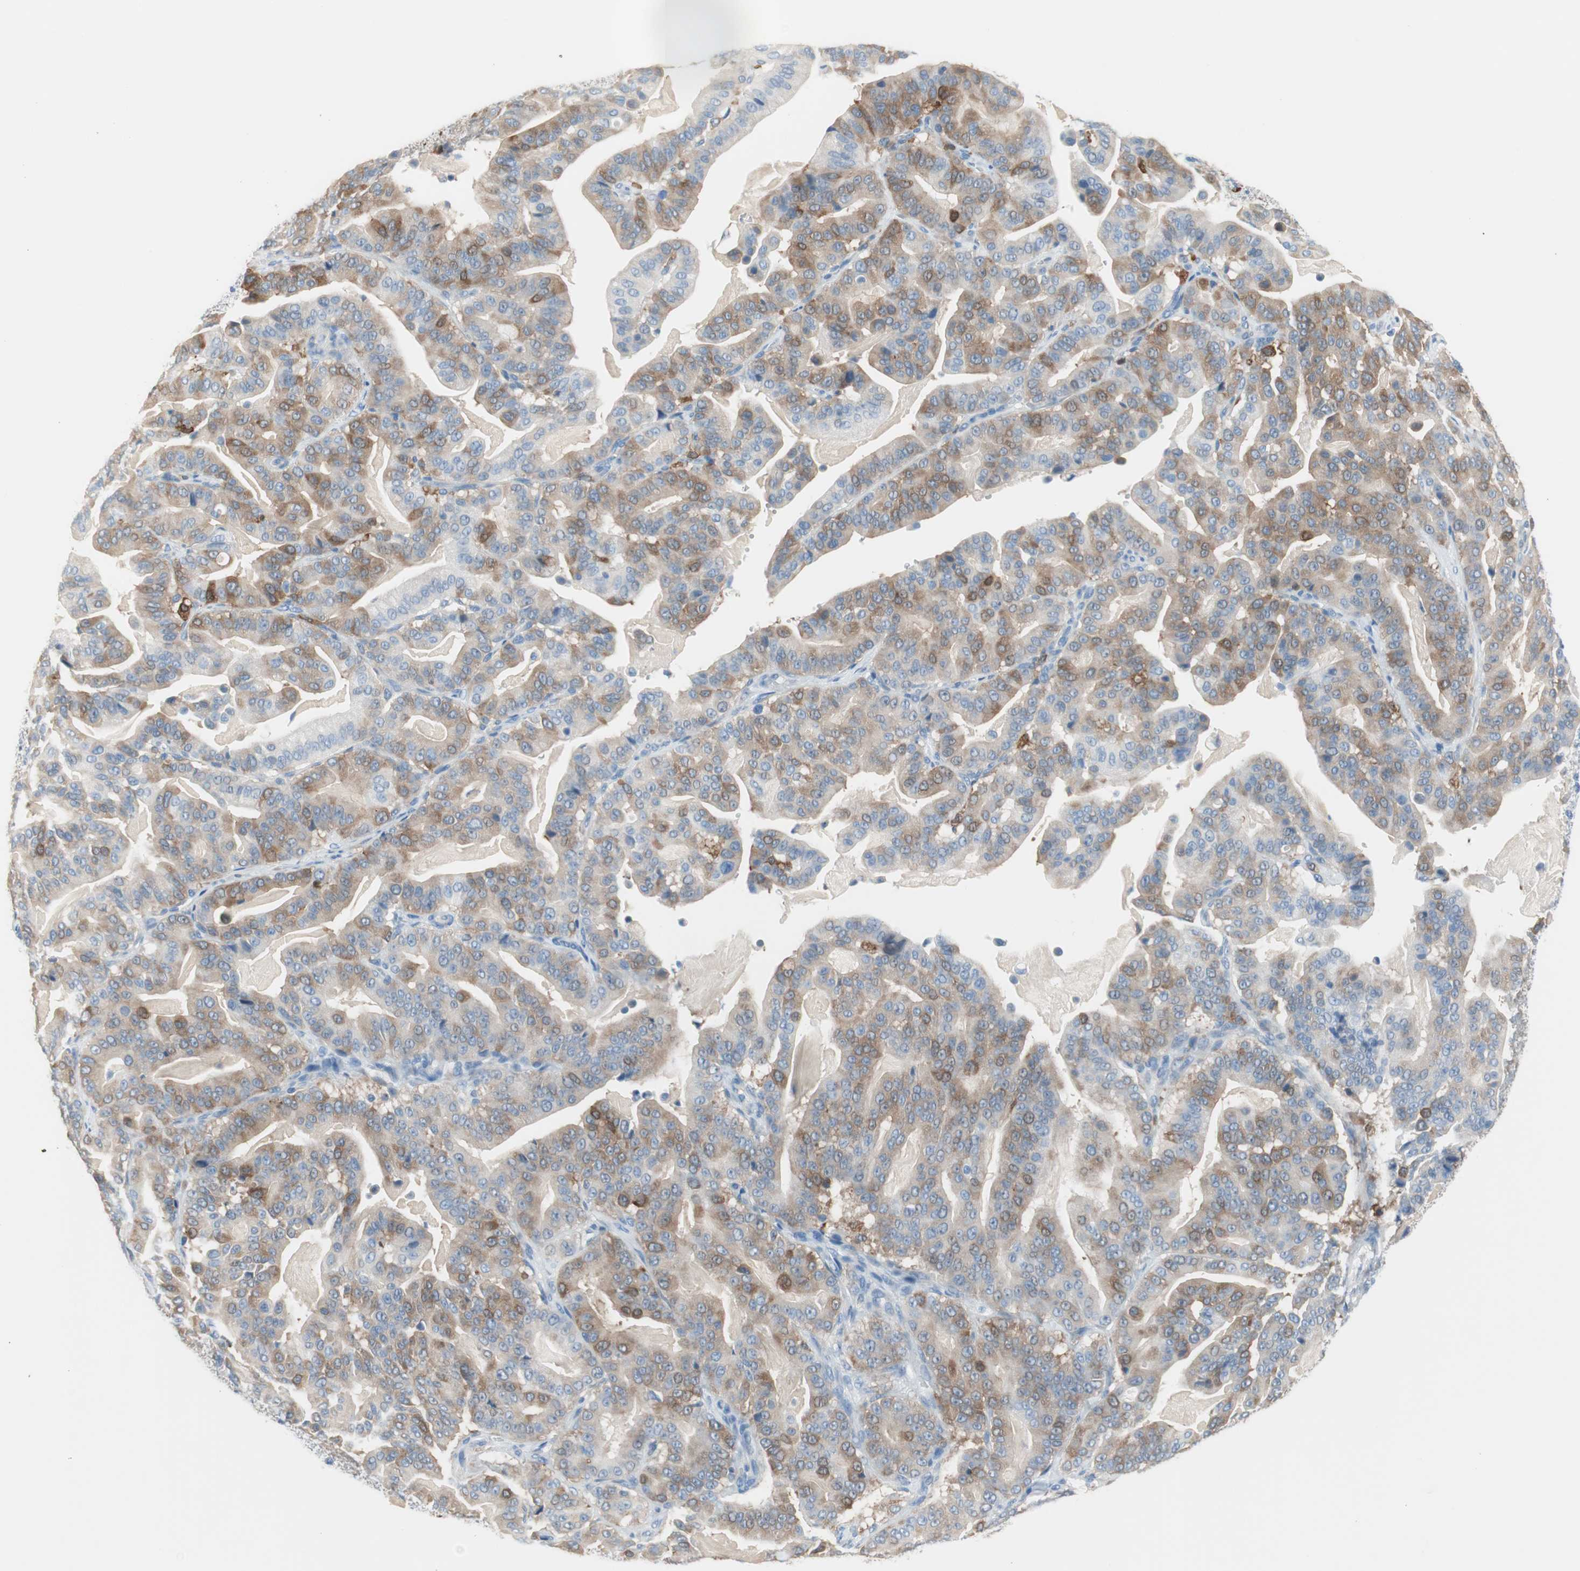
{"staining": {"intensity": "moderate", "quantity": "25%-75%", "location": "cytoplasmic/membranous"}, "tissue": "pancreatic cancer", "cell_type": "Tumor cells", "image_type": "cancer", "snomed": [{"axis": "morphology", "description": "Adenocarcinoma, NOS"}, {"axis": "topography", "description": "Pancreas"}], "caption": "DAB (3,3'-diaminobenzidine) immunohistochemical staining of human pancreatic adenocarcinoma demonstrates moderate cytoplasmic/membranous protein positivity in about 25%-75% of tumor cells. Using DAB (brown) and hematoxylin (blue) stains, captured at high magnification using brightfield microscopy.", "gene": "GLUL", "patient": {"sex": "male", "age": 63}}